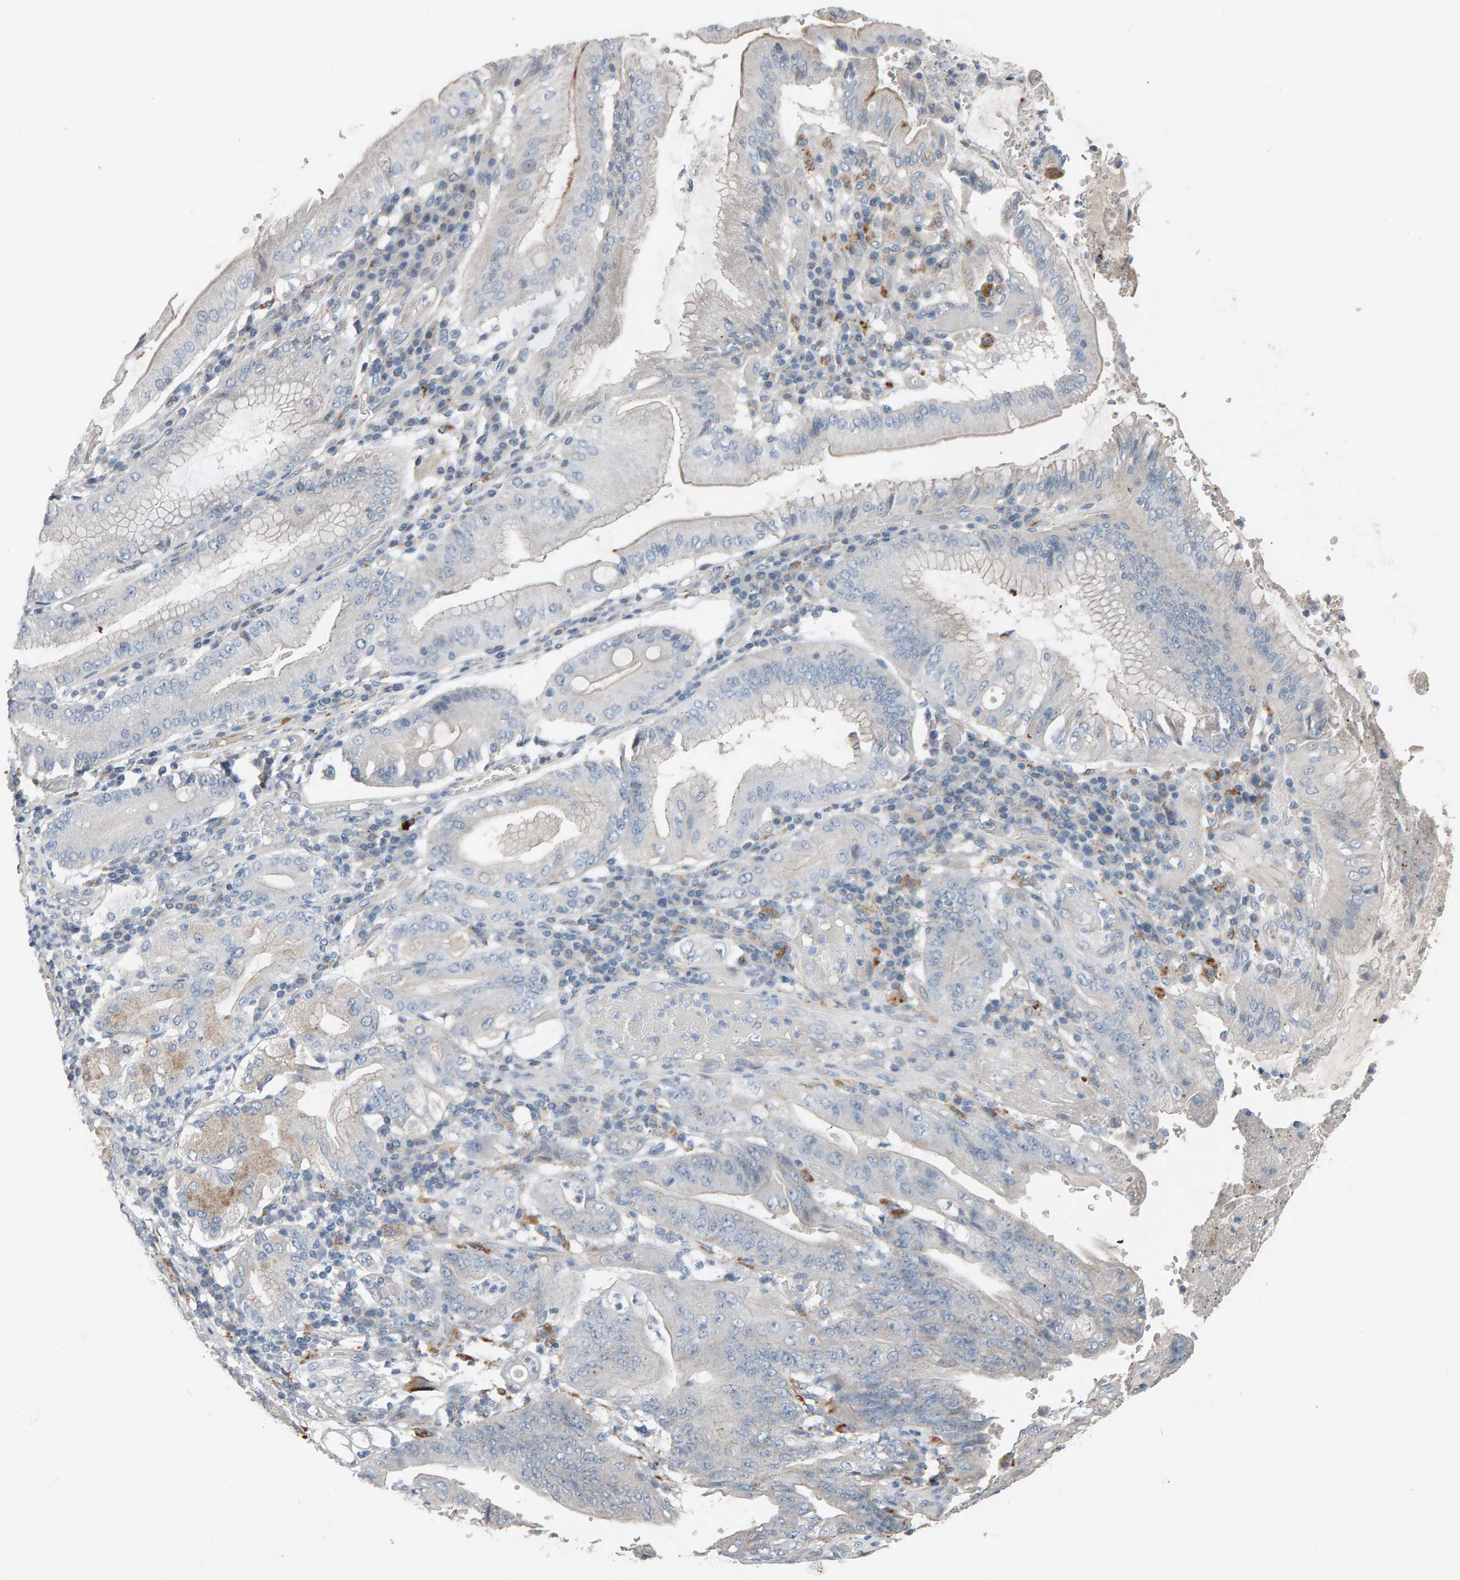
{"staining": {"intensity": "negative", "quantity": "none", "location": "none"}, "tissue": "stomach cancer", "cell_type": "Tumor cells", "image_type": "cancer", "snomed": [{"axis": "morphology", "description": "Adenocarcinoma, NOS"}, {"axis": "topography", "description": "Stomach"}], "caption": "Adenocarcinoma (stomach) was stained to show a protein in brown. There is no significant positivity in tumor cells.", "gene": "IPPK", "patient": {"sex": "female", "age": 73}}